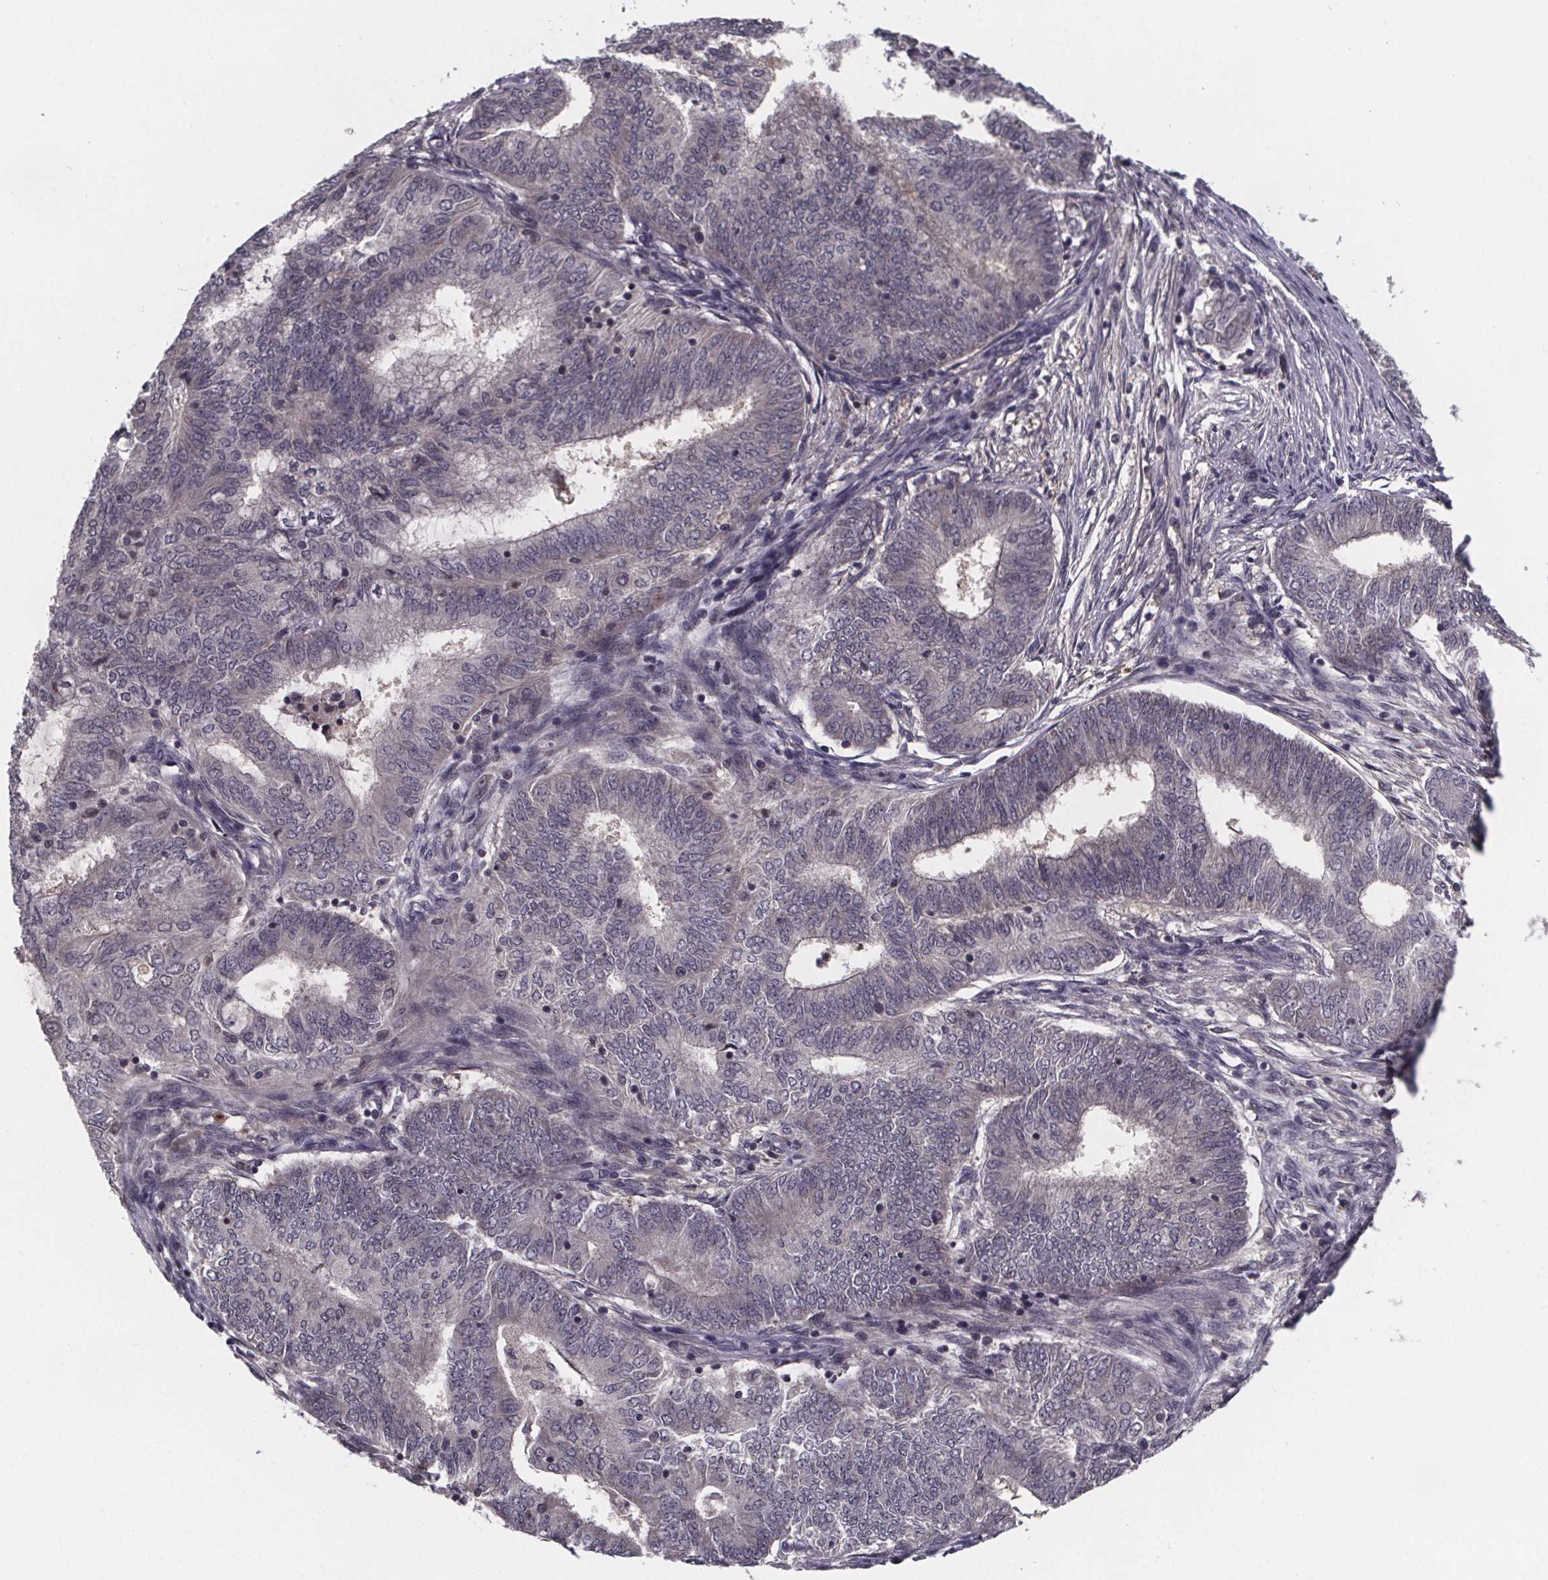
{"staining": {"intensity": "negative", "quantity": "none", "location": "none"}, "tissue": "endometrial cancer", "cell_type": "Tumor cells", "image_type": "cancer", "snomed": [{"axis": "morphology", "description": "Adenocarcinoma, NOS"}, {"axis": "topography", "description": "Endometrium"}], "caption": "Endometrial cancer (adenocarcinoma) stained for a protein using immunohistochemistry displays no staining tumor cells.", "gene": "FN3KRP", "patient": {"sex": "female", "age": 62}}